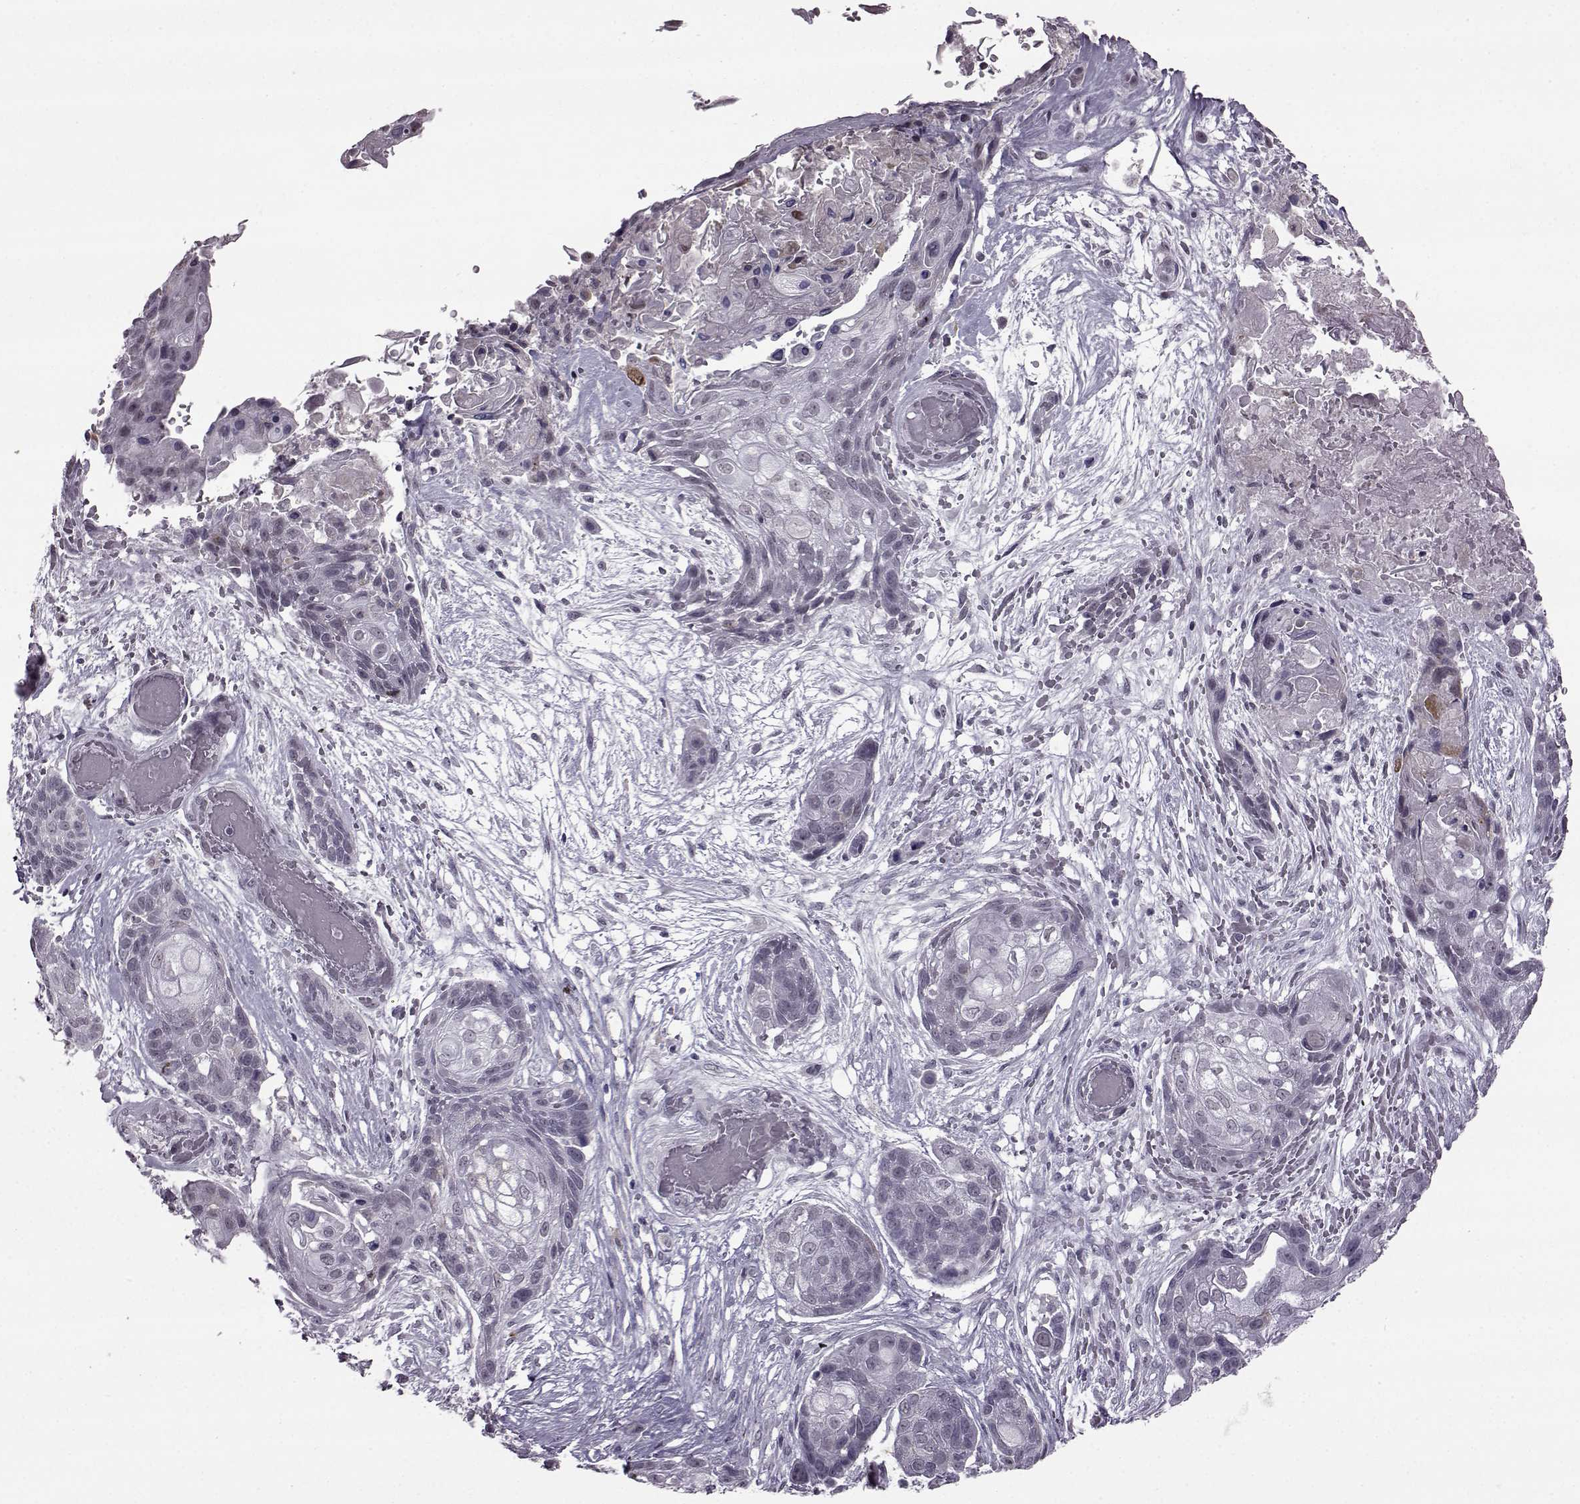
{"staining": {"intensity": "negative", "quantity": "none", "location": "none"}, "tissue": "lung cancer", "cell_type": "Tumor cells", "image_type": "cancer", "snomed": [{"axis": "morphology", "description": "Squamous cell carcinoma, NOS"}, {"axis": "topography", "description": "Lung"}], "caption": "Squamous cell carcinoma (lung) stained for a protein using IHC reveals no expression tumor cells.", "gene": "SLC28A2", "patient": {"sex": "male", "age": 69}}